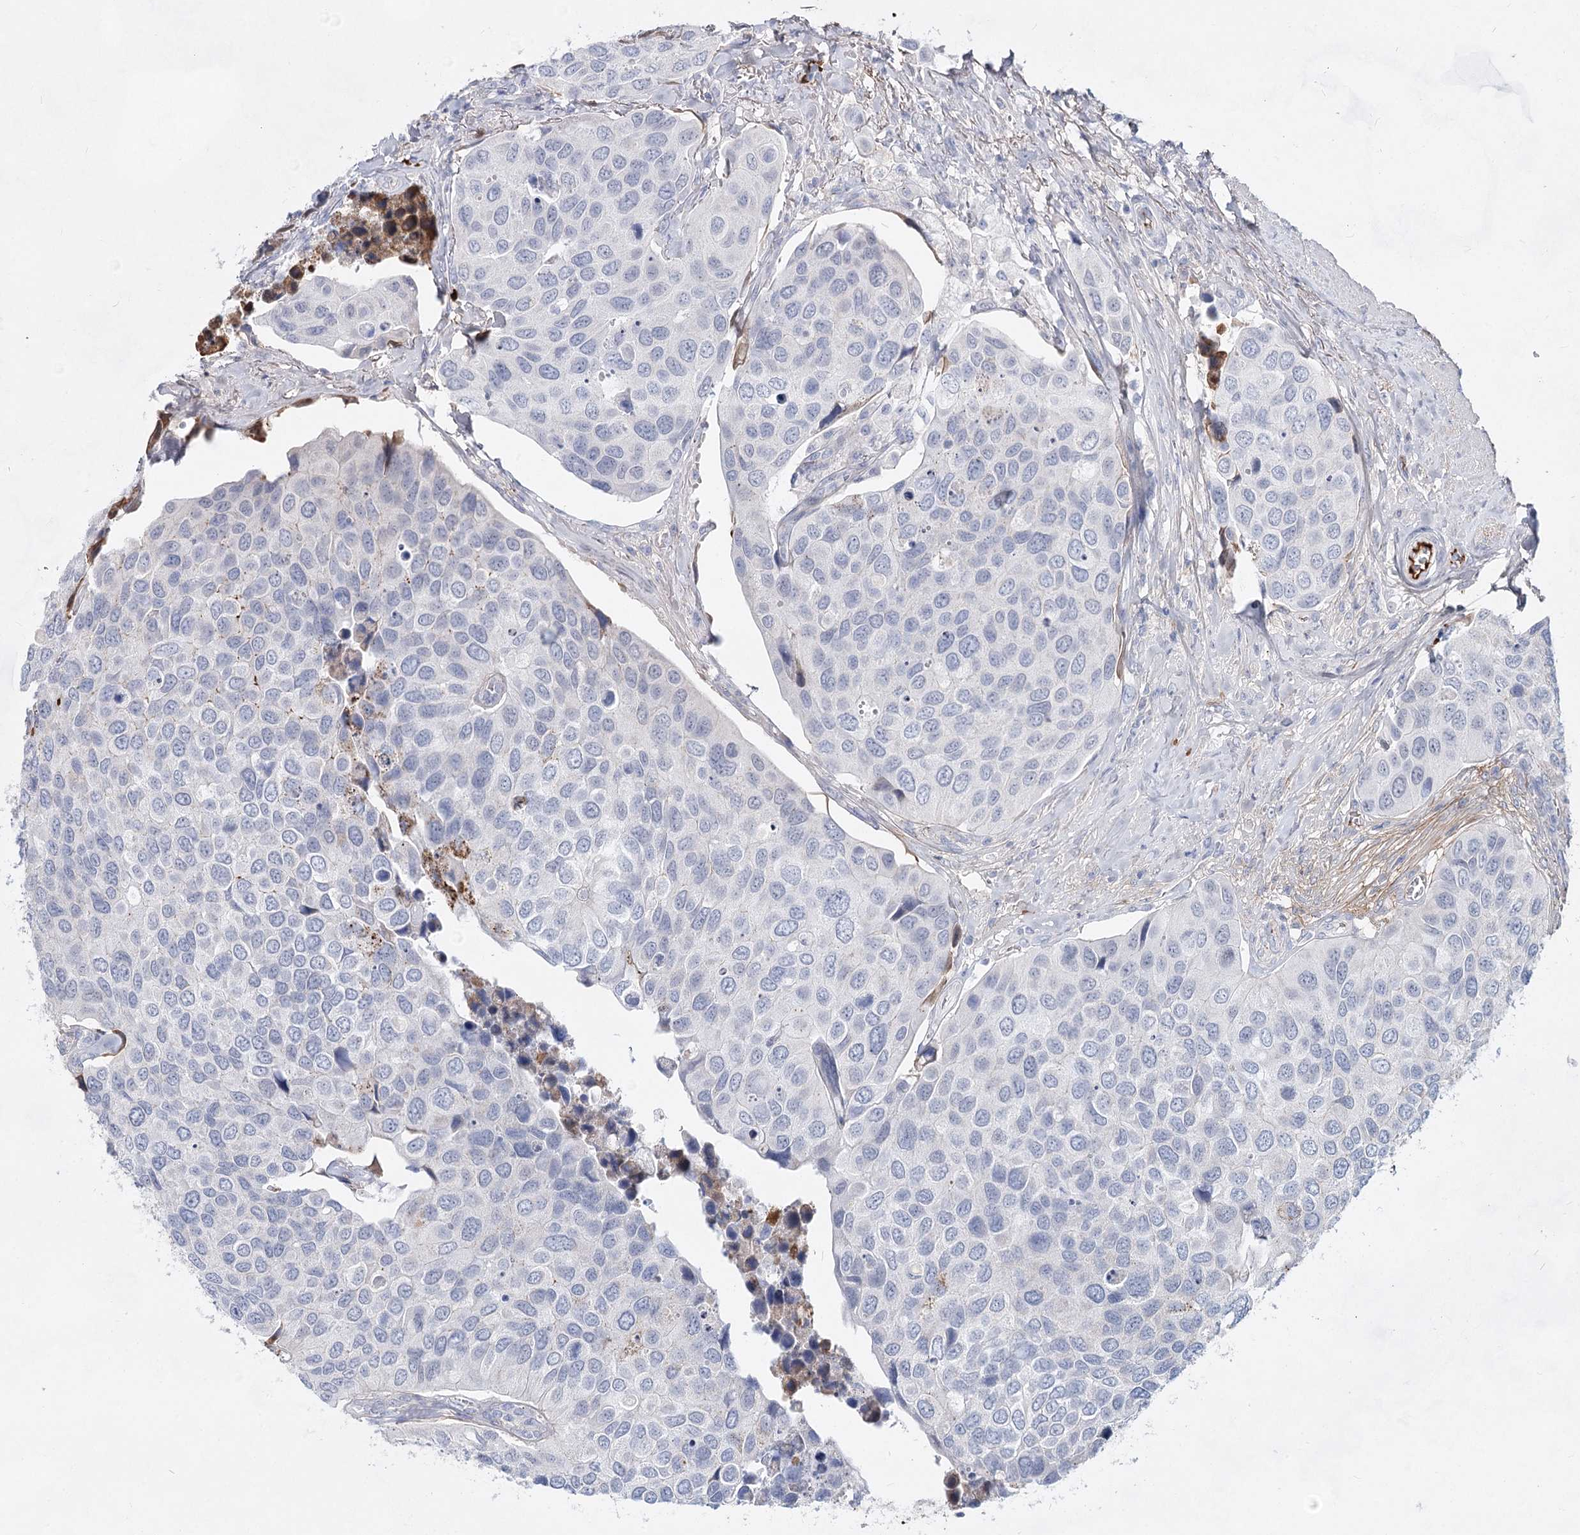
{"staining": {"intensity": "negative", "quantity": "none", "location": "none"}, "tissue": "urothelial cancer", "cell_type": "Tumor cells", "image_type": "cancer", "snomed": [{"axis": "morphology", "description": "Urothelial carcinoma, High grade"}, {"axis": "topography", "description": "Urinary bladder"}], "caption": "Urothelial cancer was stained to show a protein in brown. There is no significant positivity in tumor cells. (DAB (3,3'-diaminobenzidine) IHC, high magnification).", "gene": "TASOR2", "patient": {"sex": "male", "age": 74}}